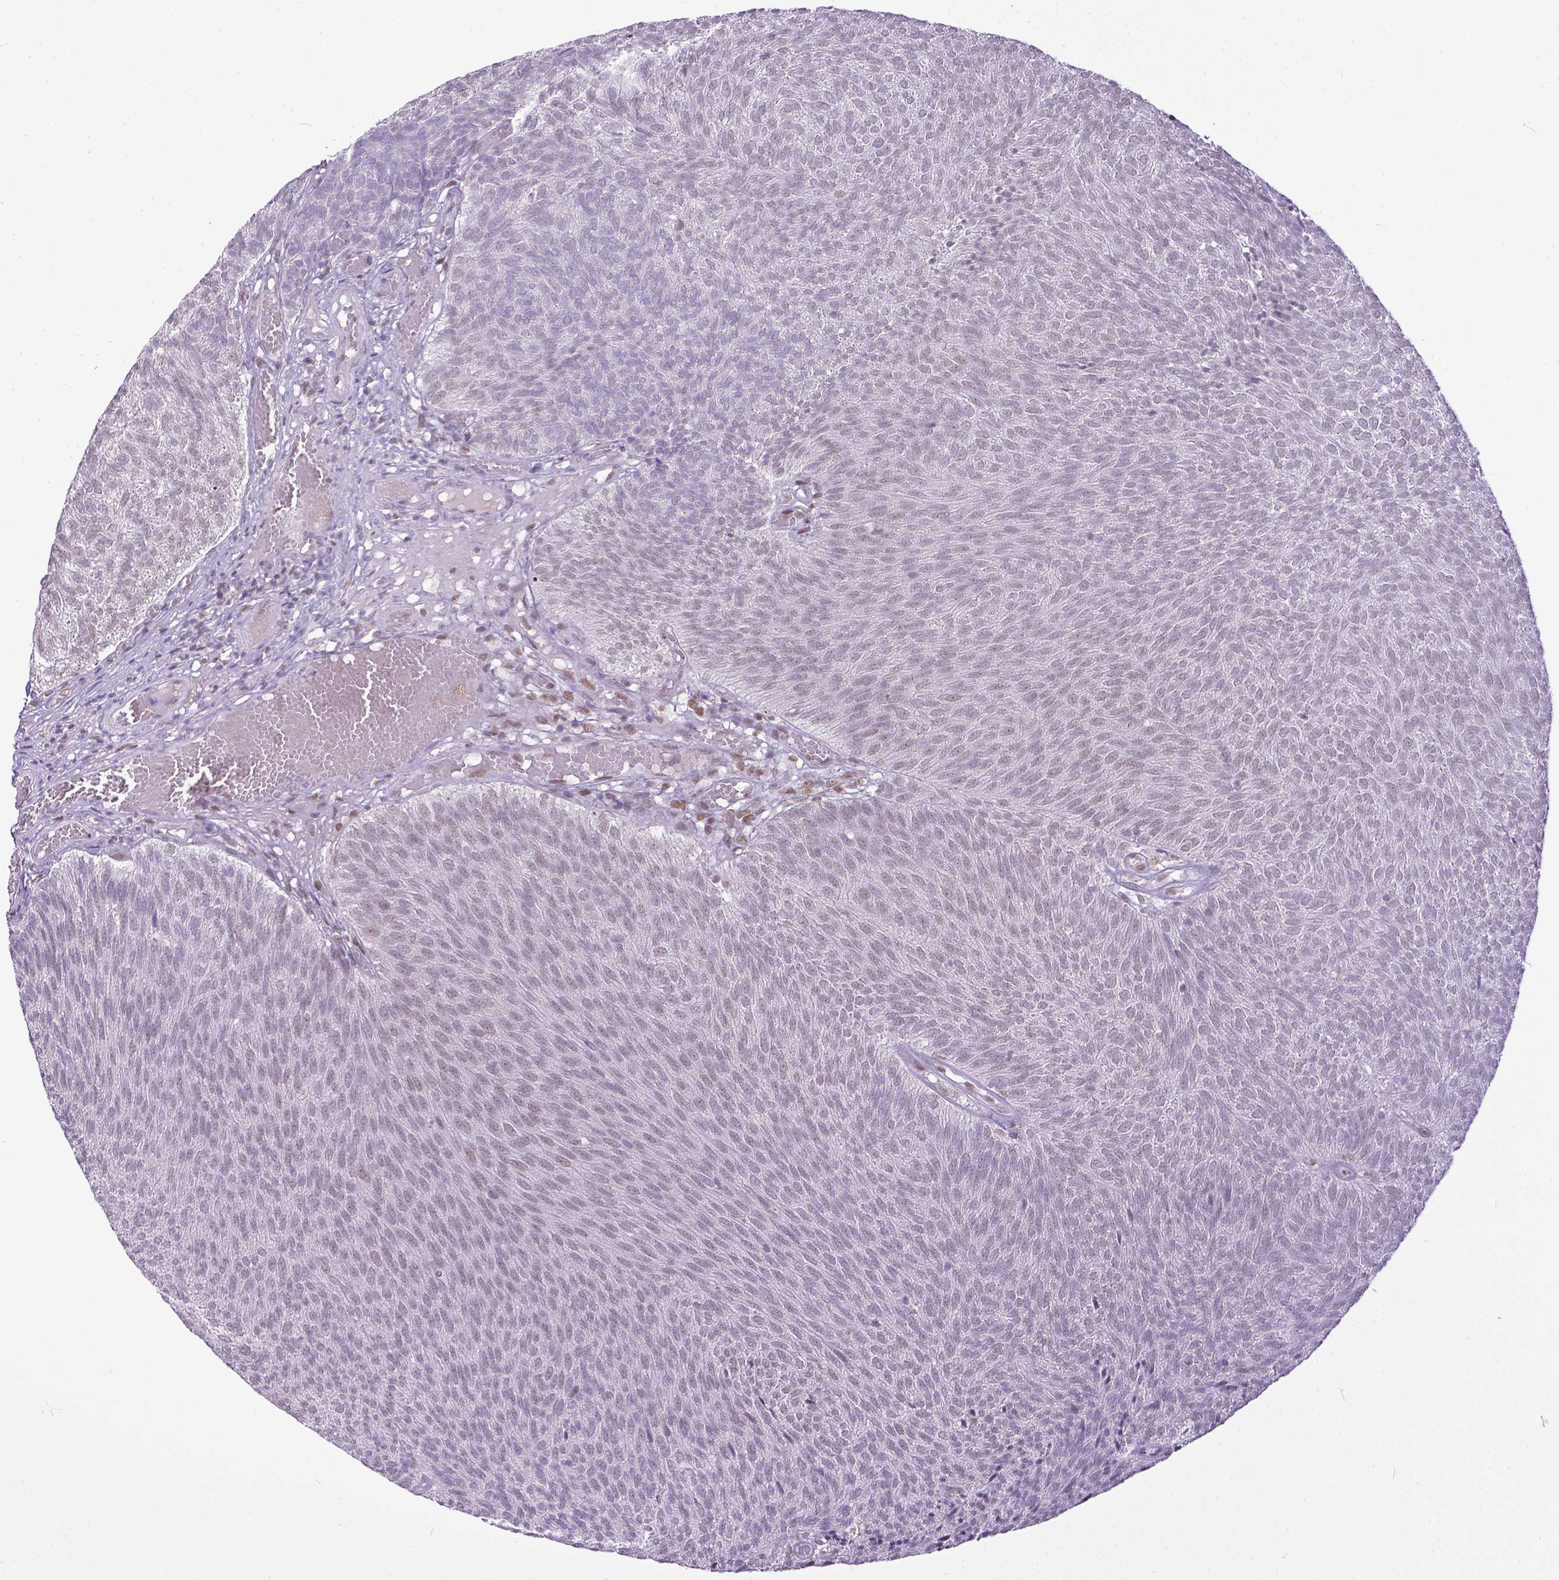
{"staining": {"intensity": "negative", "quantity": "none", "location": "none"}, "tissue": "urothelial cancer", "cell_type": "Tumor cells", "image_type": "cancer", "snomed": [{"axis": "morphology", "description": "Urothelial carcinoma, Low grade"}, {"axis": "topography", "description": "Urinary bladder"}], "caption": "Tumor cells are negative for protein expression in human urothelial cancer.", "gene": "ERCC1", "patient": {"sex": "male", "age": 77}}